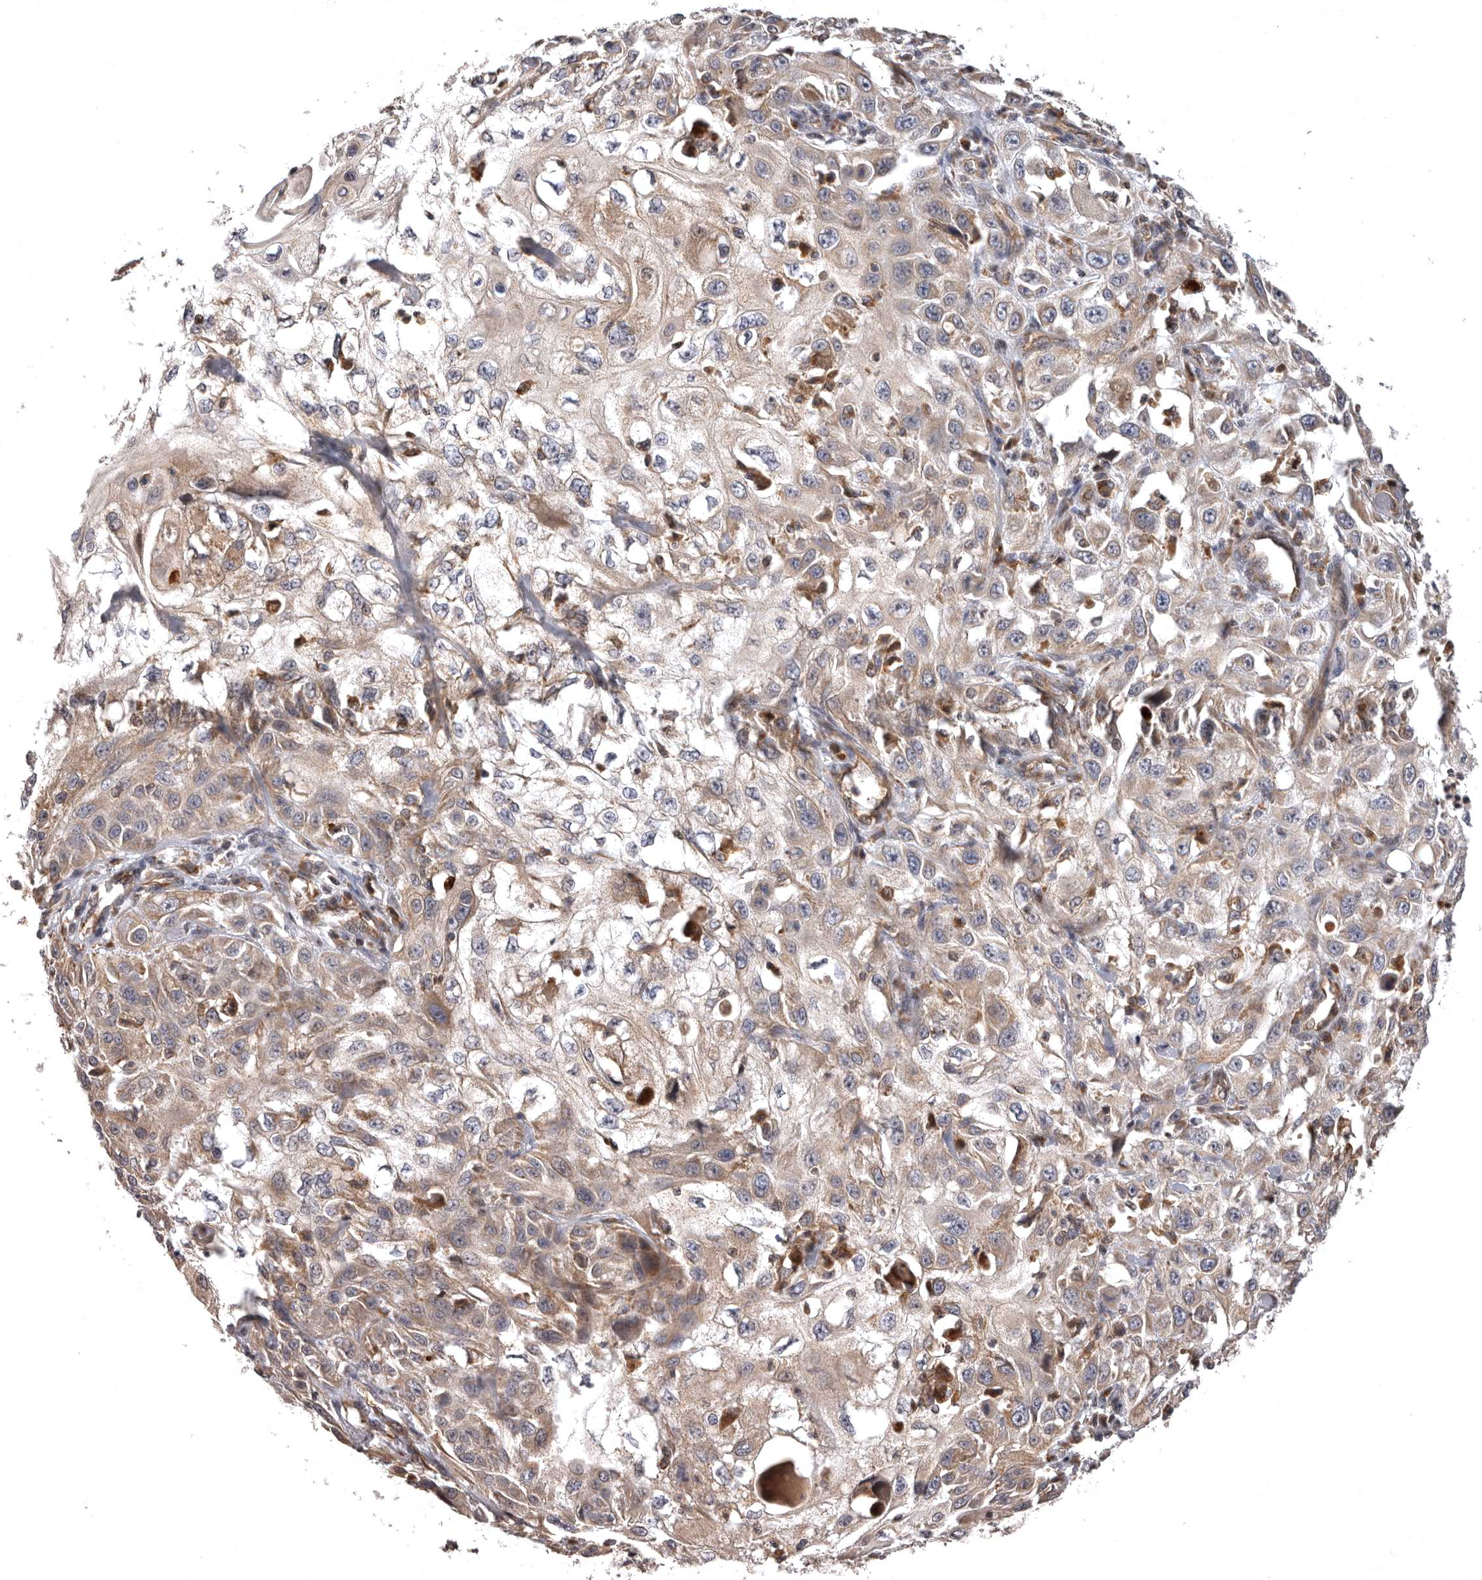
{"staining": {"intensity": "weak", "quantity": ">75%", "location": "cytoplasmic/membranous"}, "tissue": "skin cancer", "cell_type": "Tumor cells", "image_type": "cancer", "snomed": [{"axis": "morphology", "description": "Squamous cell carcinoma, NOS"}, {"axis": "topography", "description": "Skin"}], "caption": "A high-resolution photomicrograph shows immunohistochemistry (IHC) staining of skin cancer (squamous cell carcinoma), which demonstrates weak cytoplasmic/membranous staining in about >75% of tumor cells.", "gene": "ADCY2", "patient": {"sex": "male", "age": 75}}